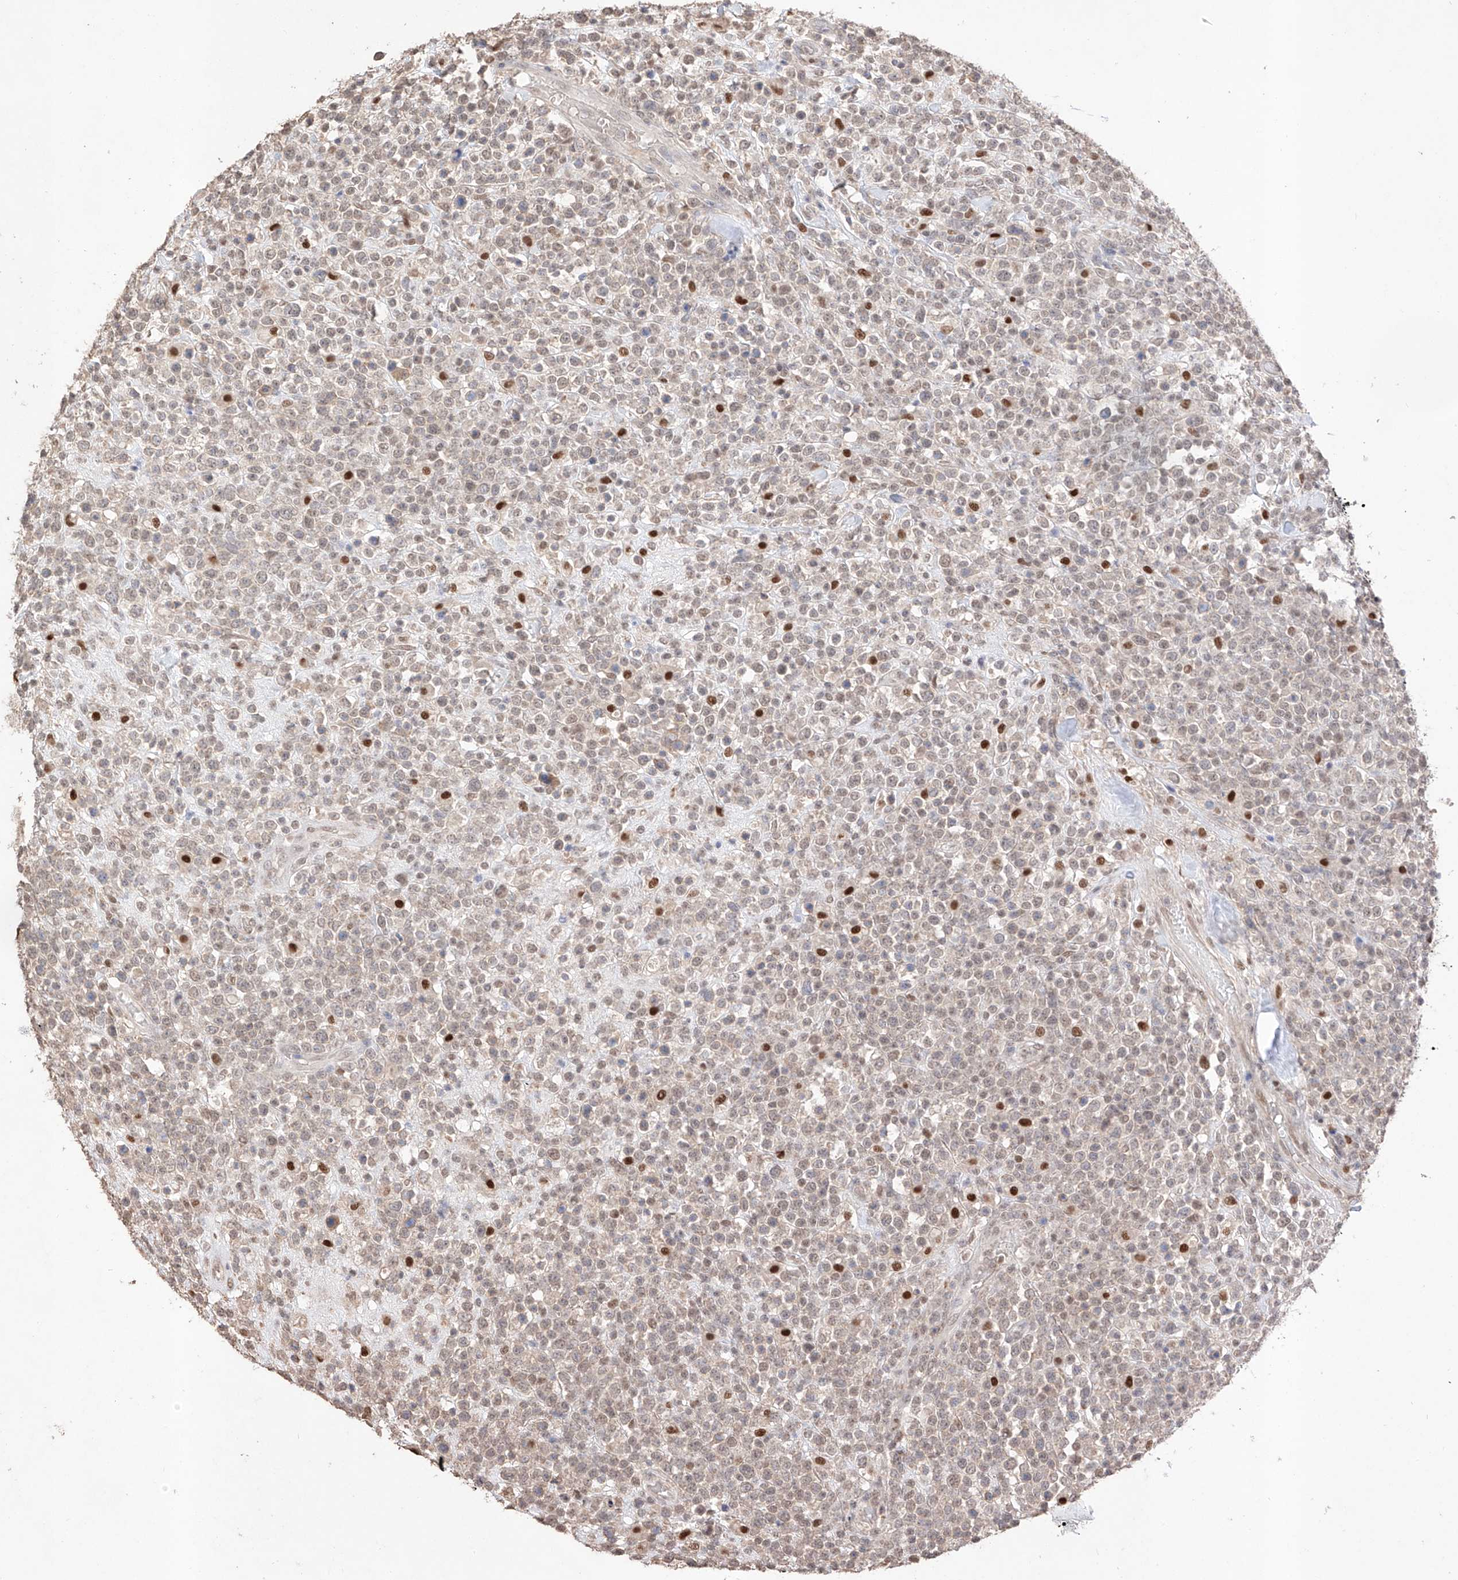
{"staining": {"intensity": "weak", "quantity": "25%-75%", "location": "nuclear"}, "tissue": "lymphoma", "cell_type": "Tumor cells", "image_type": "cancer", "snomed": [{"axis": "morphology", "description": "Malignant lymphoma, non-Hodgkin's type, High grade"}, {"axis": "topography", "description": "Colon"}], "caption": "Weak nuclear protein expression is identified in approximately 25%-75% of tumor cells in lymphoma.", "gene": "APIP", "patient": {"sex": "female", "age": 53}}